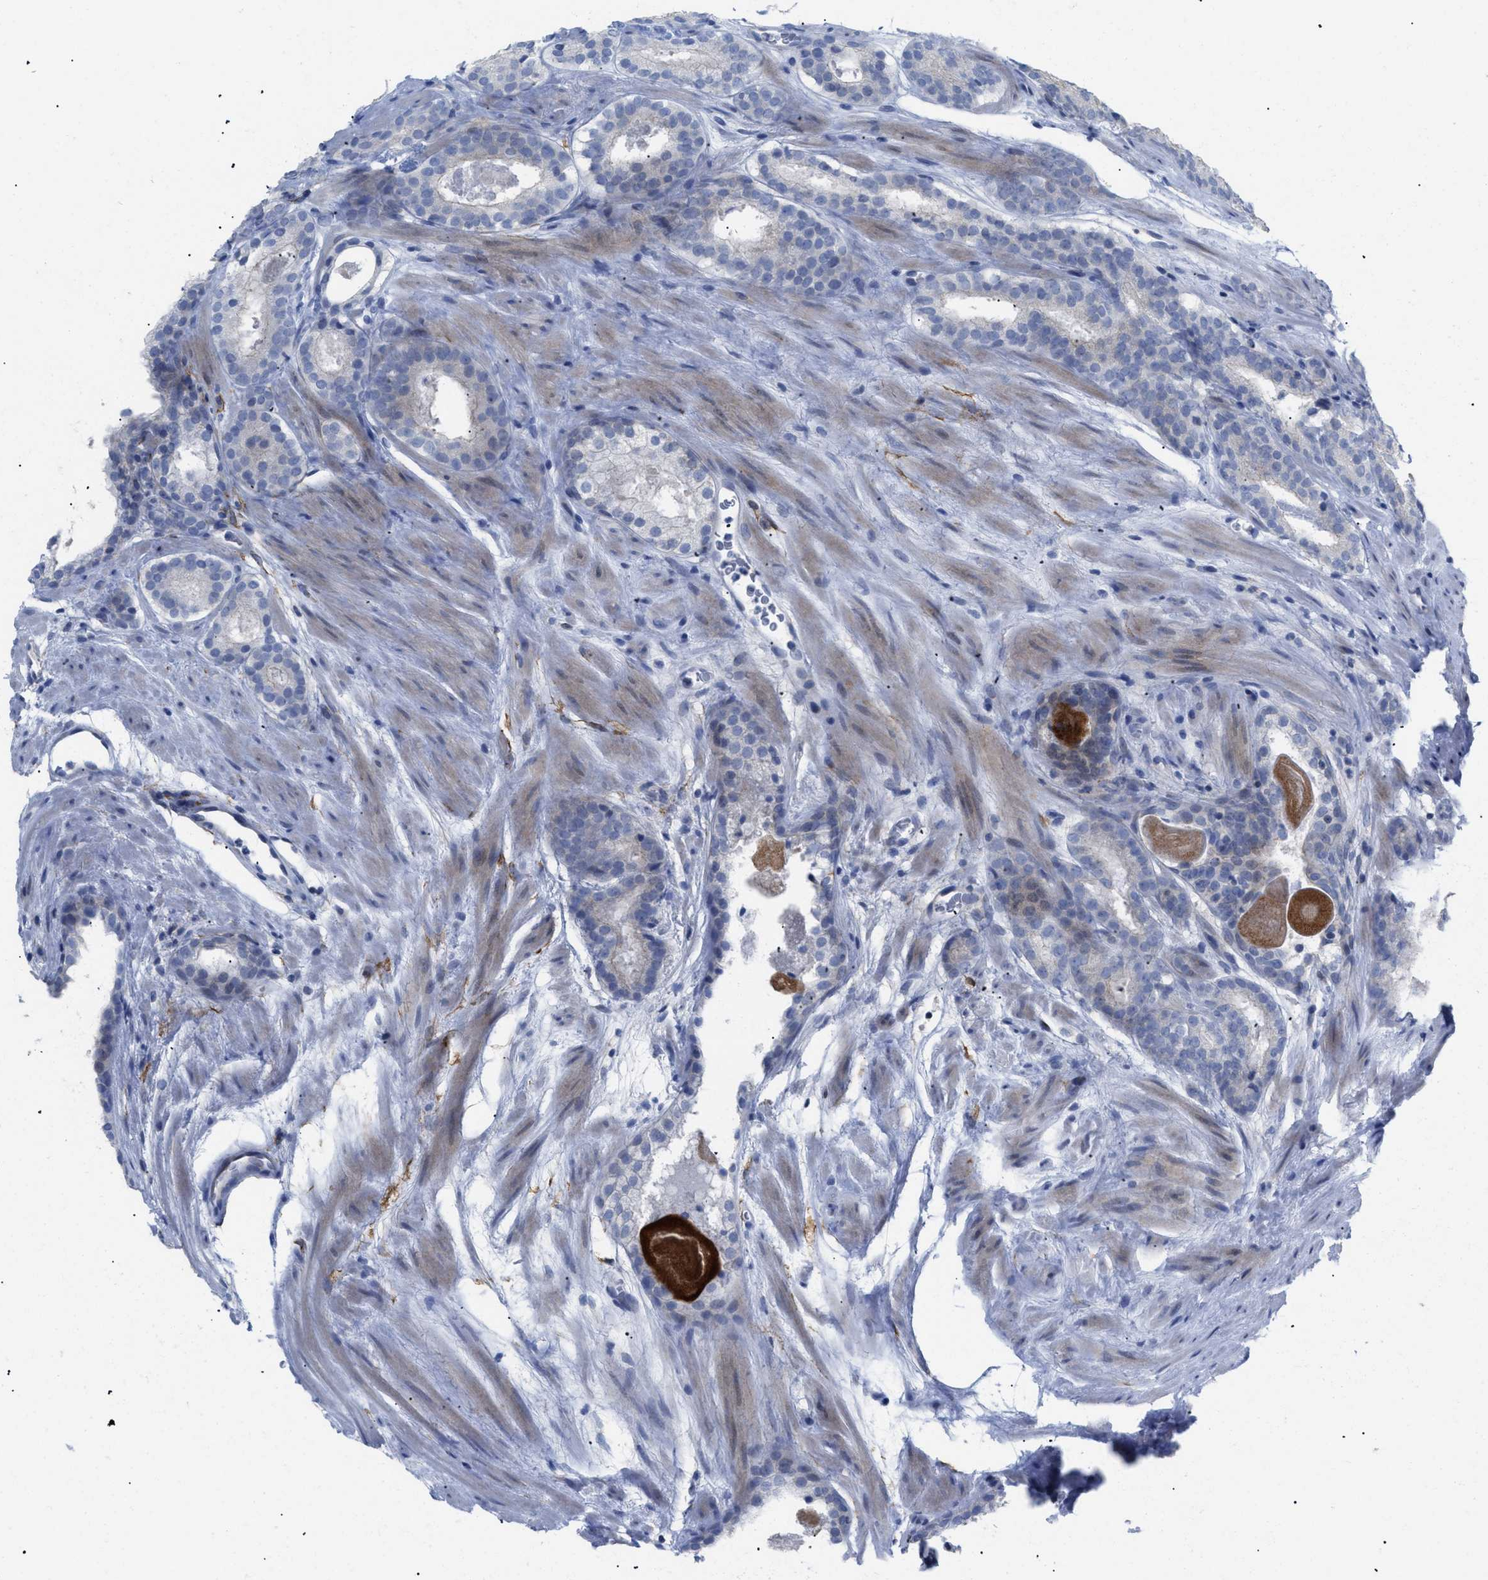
{"staining": {"intensity": "negative", "quantity": "none", "location": "none"}, "tissue": "prostate cancer", "cell_type": "Tumor cells", "image_type": "cancer", "snomed": [{"axis": "morphology", "description": "Adenocarcinoma, Low grade"}, {"axis": "topography", "description": "Prostate"}], "caption": "Immunohistochemistry (IHC) image of neoplastic tissue: human low-grade adenocarcinoma (prostate) stained with DAB (3,3'-diaminobenzidine) exhibits no significant protein positivity in tumor cells. (DAB (3,3'-diaminobenzidine) IHC, high magnification).", "gene": "CAV3", "patient": {"sex": "male", "age": 69}}